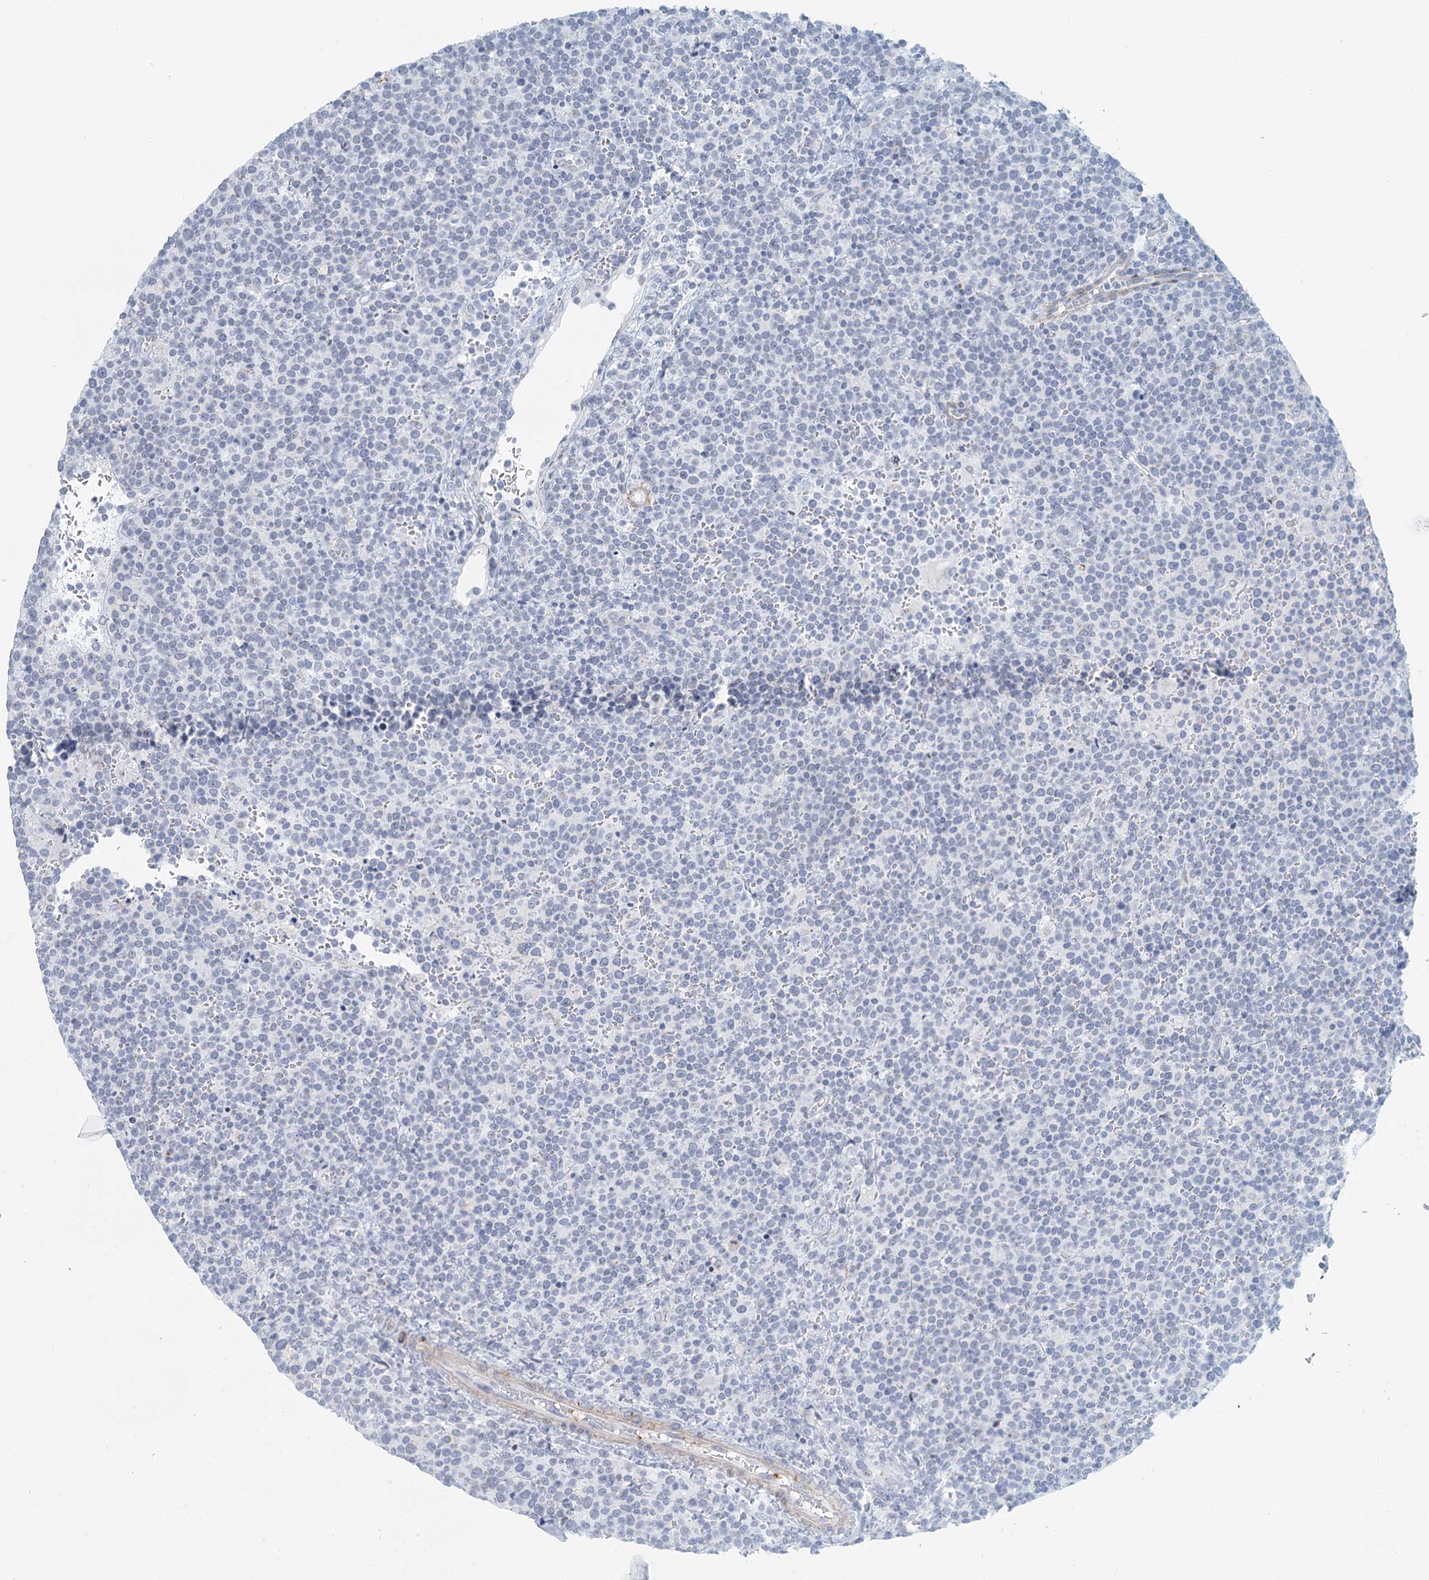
{"staining": {"intensity": "negative", "quantity": "none", "location": "none"}, "tissue": "lymphoma", "cell_type": "Tumor cells", "image_type": "cancer", "snomed": [{"axis": "morphology", "description": "Malignant lymphoma, non-Hodgkin's type, High grade"}, {"axis": "topography", "description": "Lymph node"}], "caption": "IHC histopathology image of human lymphoma stained for a protein (brown), which reveals no expression in tumor cells. (DAB IHC visualized using brightfield microscopy, high magnification).", "gene": "ZNF527", "patient": {"sex": "male", "age": 61}}